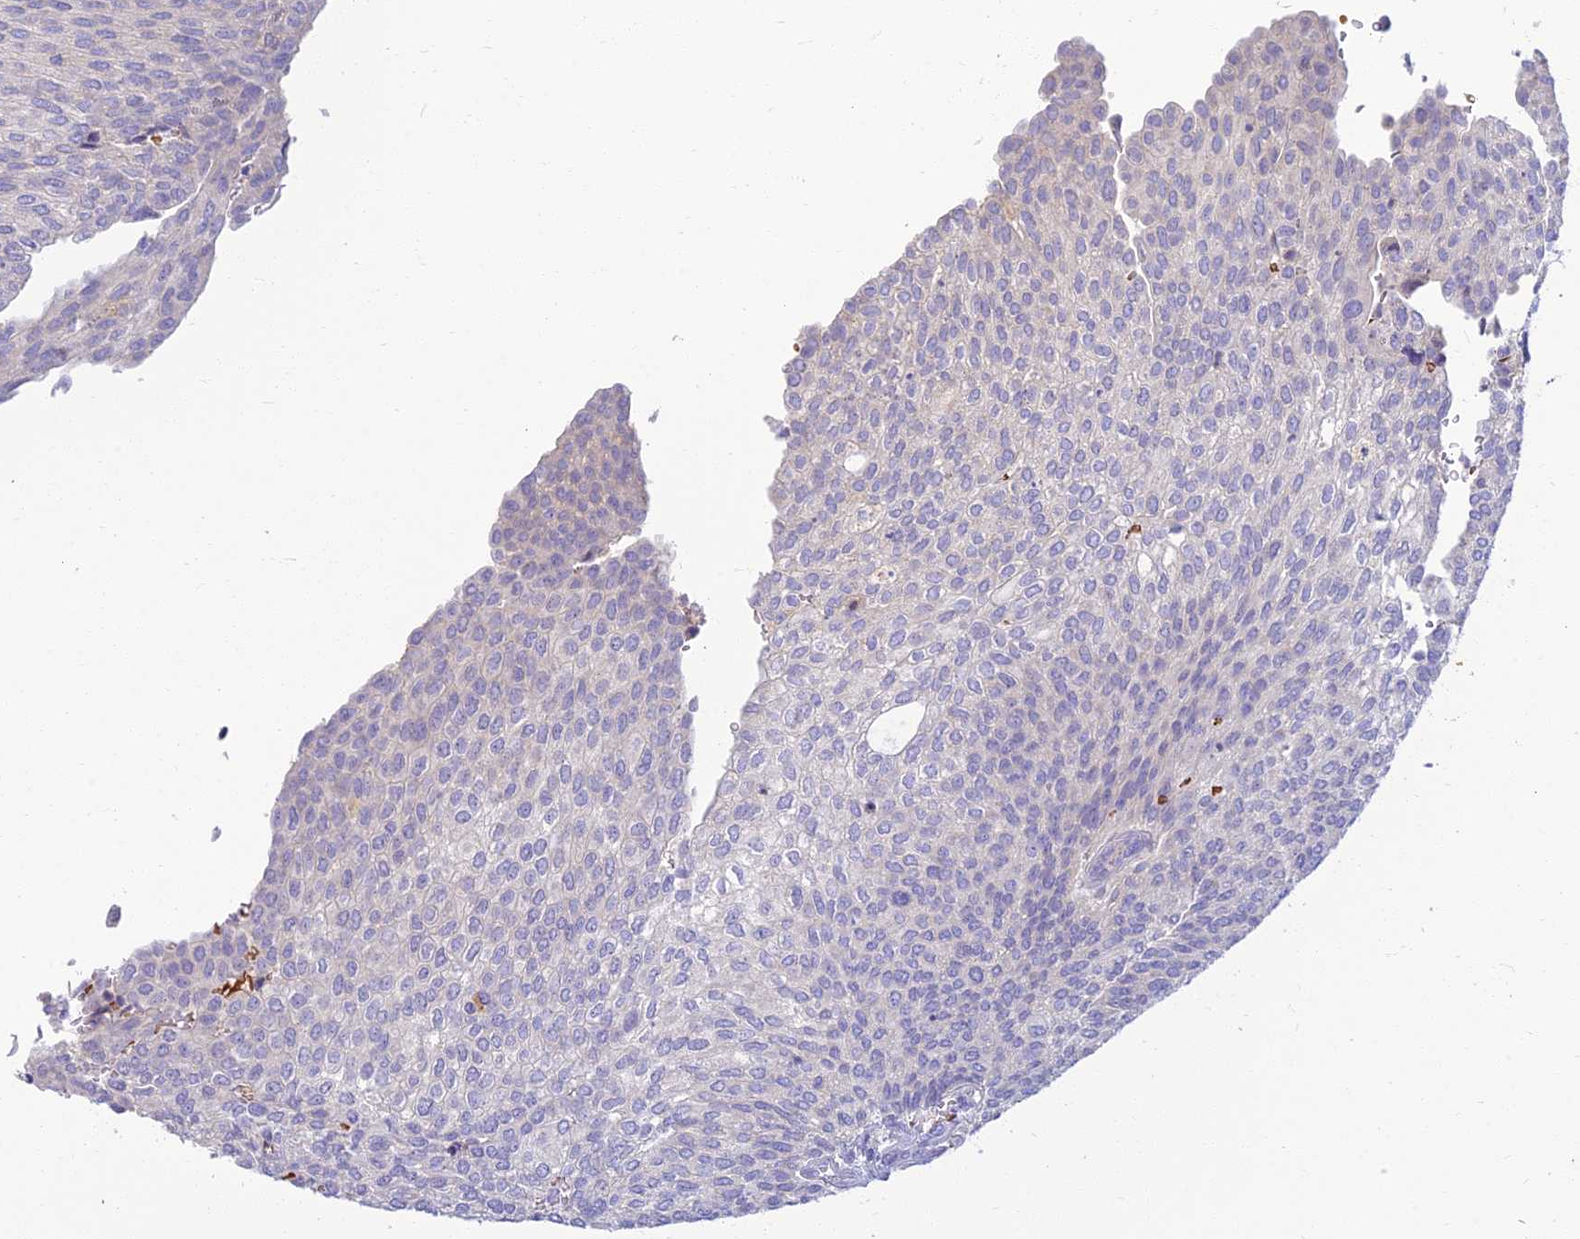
{"staining": {"intensity": "negative", "quantity": "none", "location": "none"}, "tissue": "urothelial cancer", "cell_type": "Tumor cells", "image_type": "cancer", "snomed": [{"axis": "morphology", "description": "Urothelial carcinoma, Low grade"}, {"axis": "topography", "description": "Urinary bladder"}], "caption": "DAB immunohistochemical staining of urothelial carcinoma (low-grade) reveals no significant staining in tumor cells. (DAB immunohistochemistry visualized using brightfield microscopy, high magnification).", "gene": "CLIP4", "patient": {"sex": "female", "age": 79}}